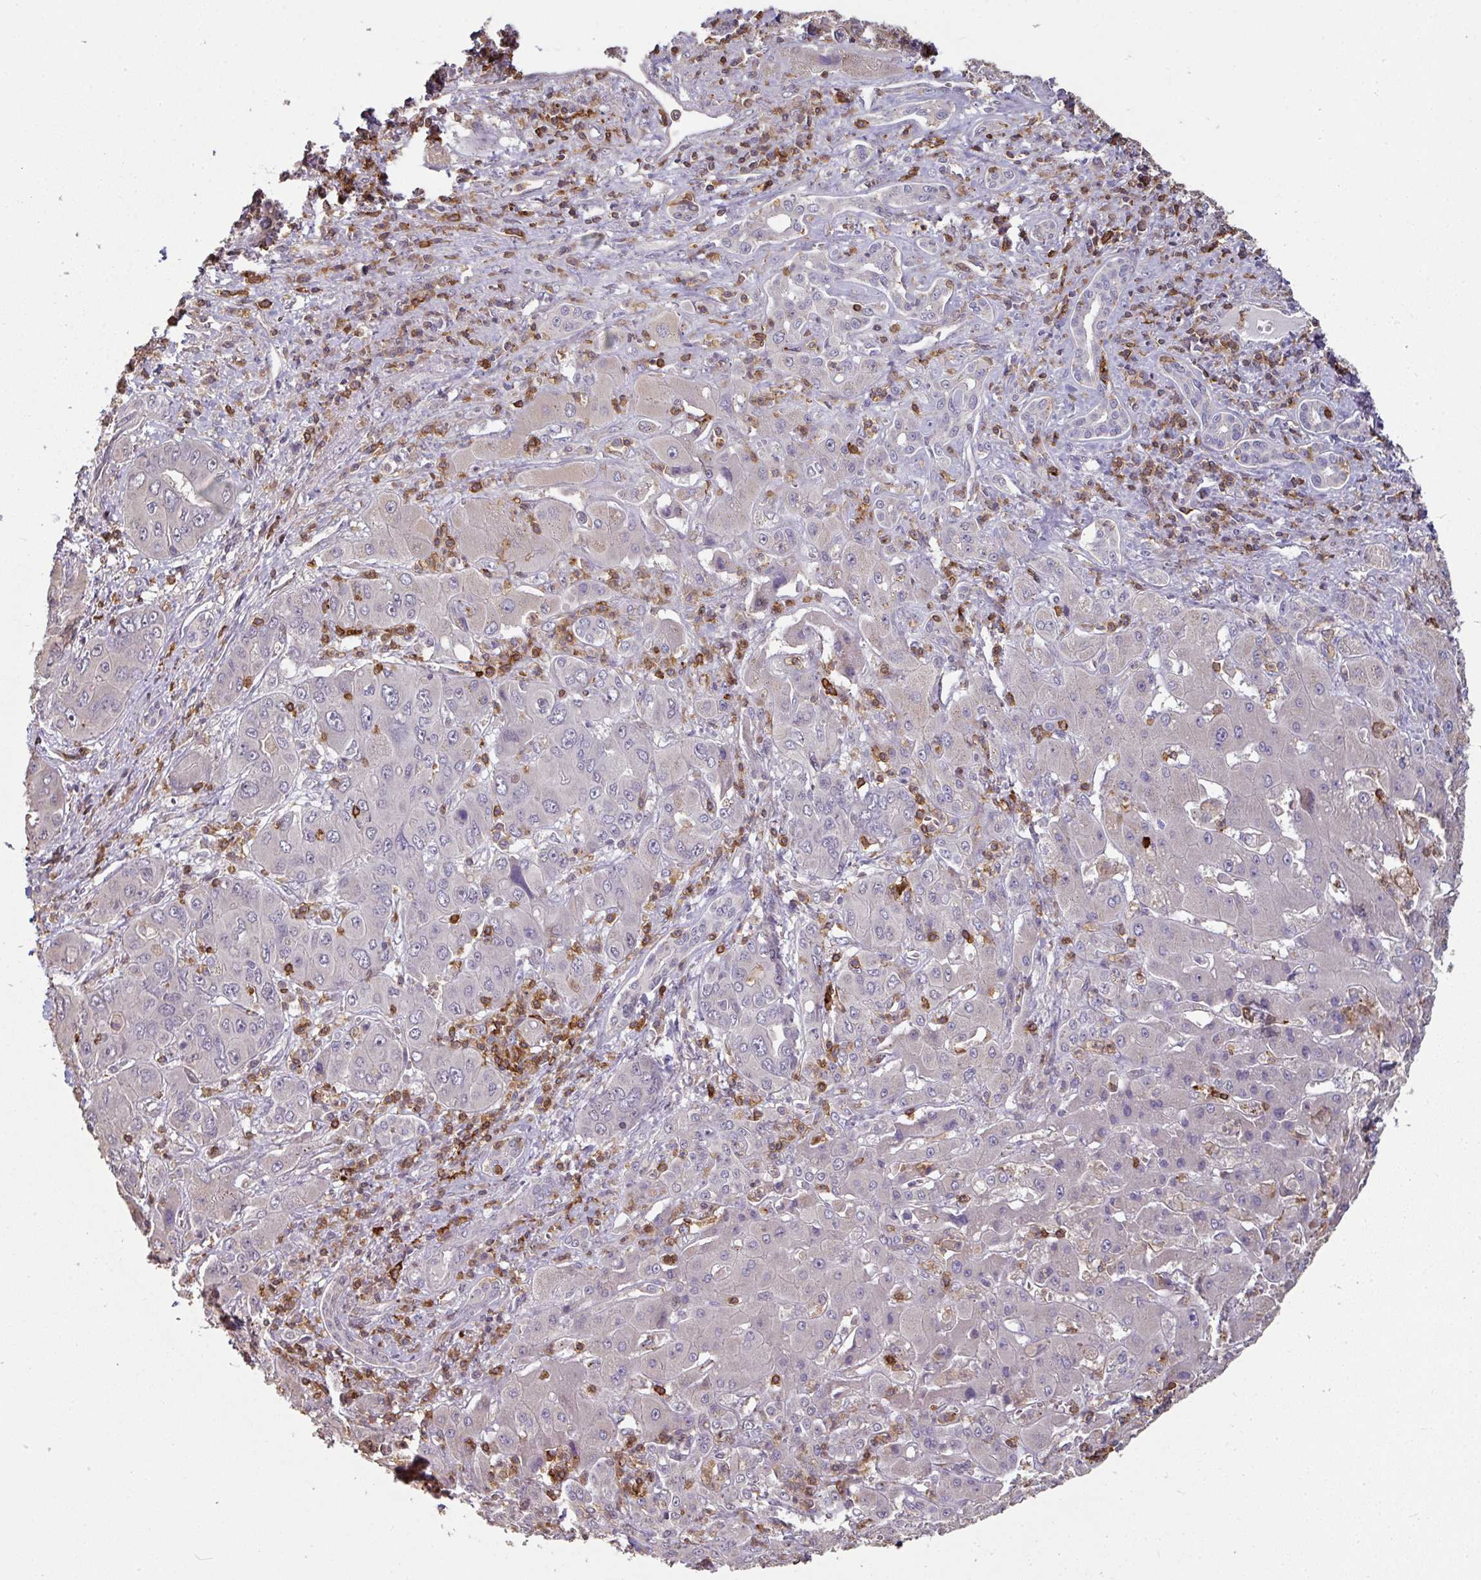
{"staining": {"intensity": "negative", "quantity": "none", "location": "none"}, "tissue": "liver cancer", "cell_type": "Tumor cells", "image_type": "cancer", "snomed": [{"axis": "morphology", "description": "Cholangiocarcinoma"}, {"axis": "topography", "description": "Liver"}], "caption": "This photomicrograph is of liver cancer (cholangiocarcinoma) stained with immunohistochemistry to label a protein in brown with the nuclei are counter-stained blue. There is no expression in tumor cells.", "gene": "OLFML2B", "patient": {"sex": "male", "age": 67}}